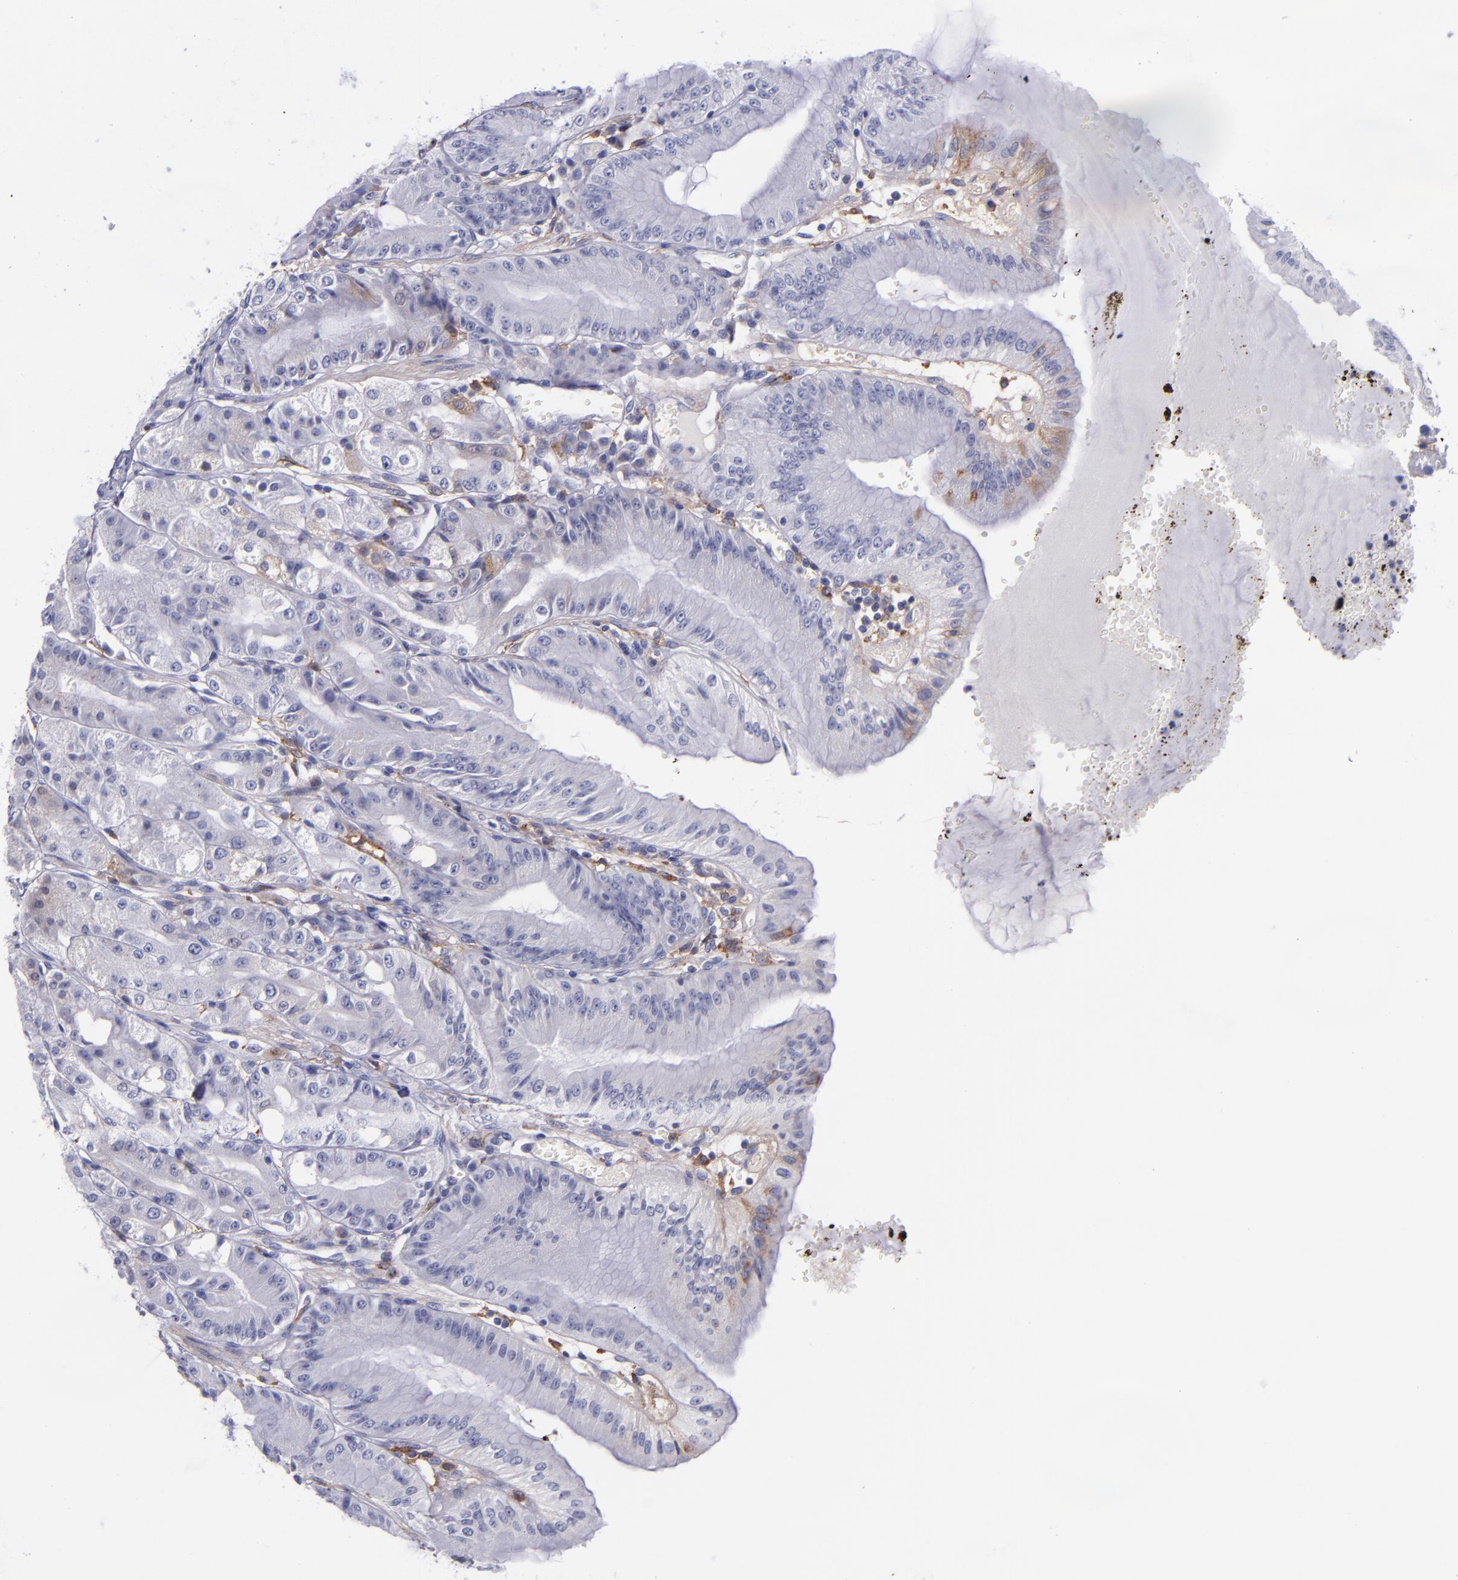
{"staining": {"intensity": "weak", "quantity": "<25%", "location": "cytoplasmic/membranous"}, "tissue": "stomach", "cell_type": "Glandular cells", "image_type": "normal", "snomed": [{"axis": "morphology", "description": "Normal tissue, NOS"}, {"axis": "topography", "description": "Stomach, lower"}], "caption": "DAB immunohistochemical staining of unremarkable stomach demonstrates no significant expression in glandular cells. Brightfield microscopy of IHC stained with DAB (brown) and hematoxylin (blue), captured at high magnification.", "gene": "IVL", "patient": {"sex": "male", "age": 71}}